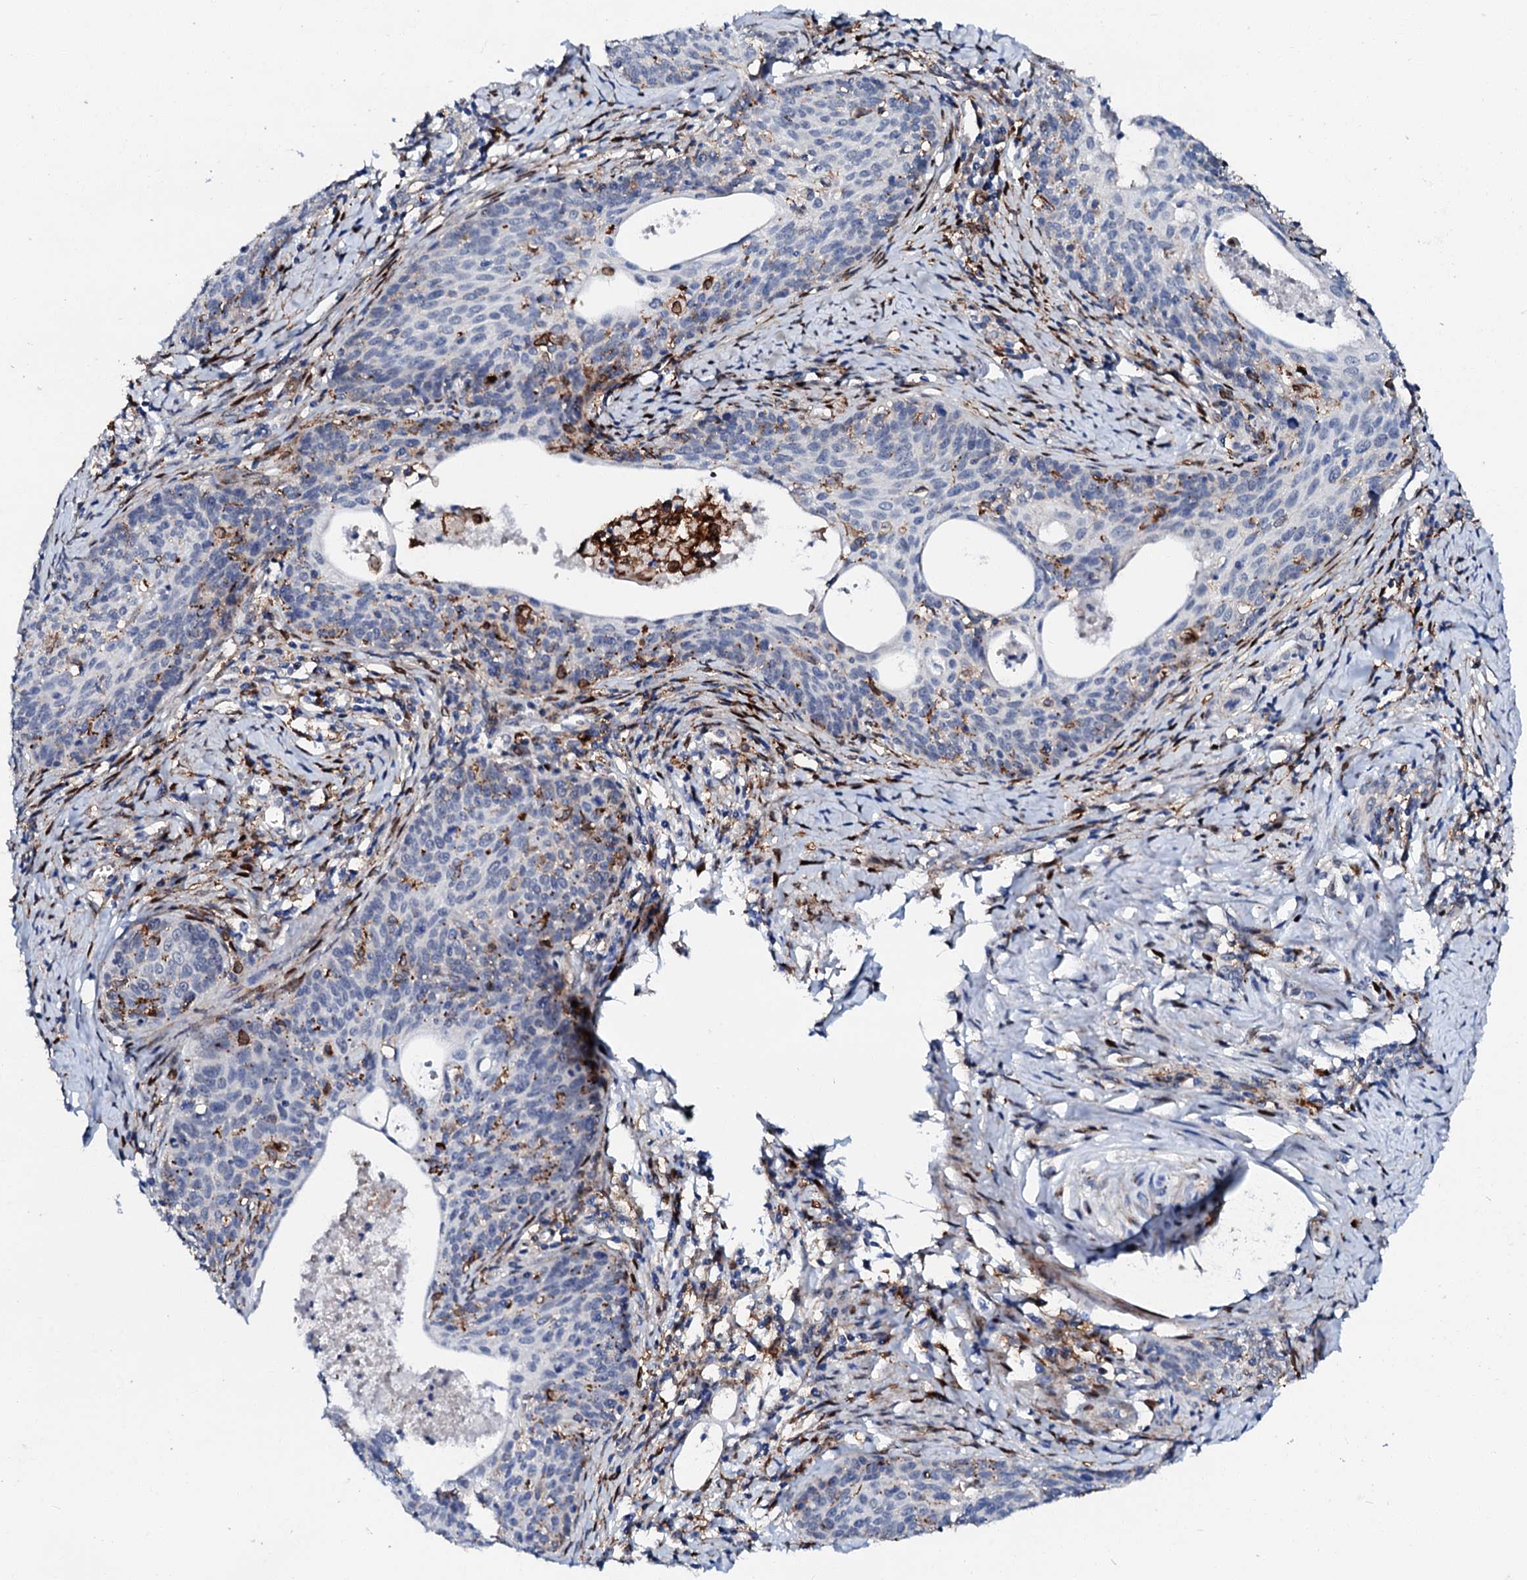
{"staining": {"intensity": "negative", "quantity": "none", "location": "none"}, "tissue": "cervical cancer", "cell_type": "Tumor cells", "image_type": "cancer", "snomed": [{"axis": "morphology", "description": "Squamous cell carcinoma, NOS"}, {"axis": "topography", "description": "Cervix"}], "caption": "The image demonstrates no staining of tumor cells in cervical cancer. (DAB immunohistochemistry visualized using brightfield microscopy, high magnification).", "gene": "MED13L", "patient": {"sex": "female", "age": 52}}